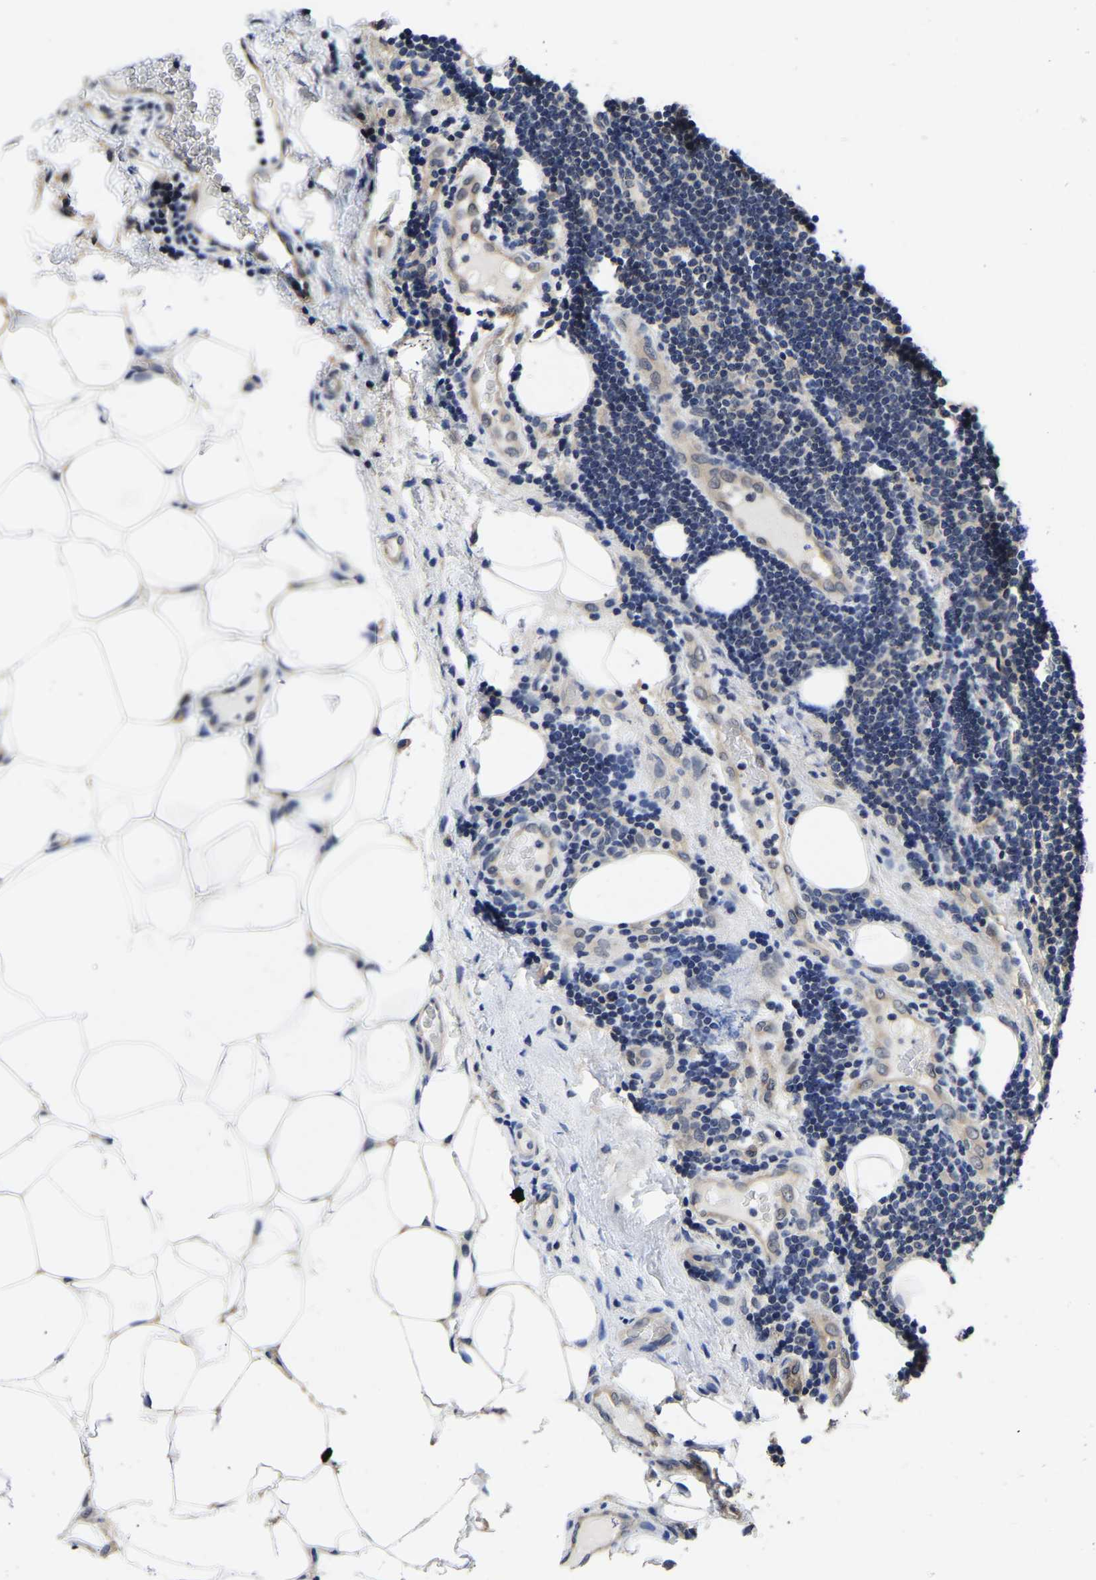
{"staining": {"intensity": "negative", "quantity": "none", "location": "none"}, "tissue": "lymphoma", "cell_type": "Tumor cells", "image_type": "cancer", "snomed": [{"axis": "morphology", "description": "Malignant lymphoma, non-Hodgkin's type, Low grade"}, {"axis": "topography", "description": "Lymph node"}], "caption": "A high-resolution photomicrograph shows immunohistochemistry staining of lymphoma, which displays no significant expression in tumor cells.", "gene": "MCOLN2", "patient": {"sex": "male", "age": 83}}